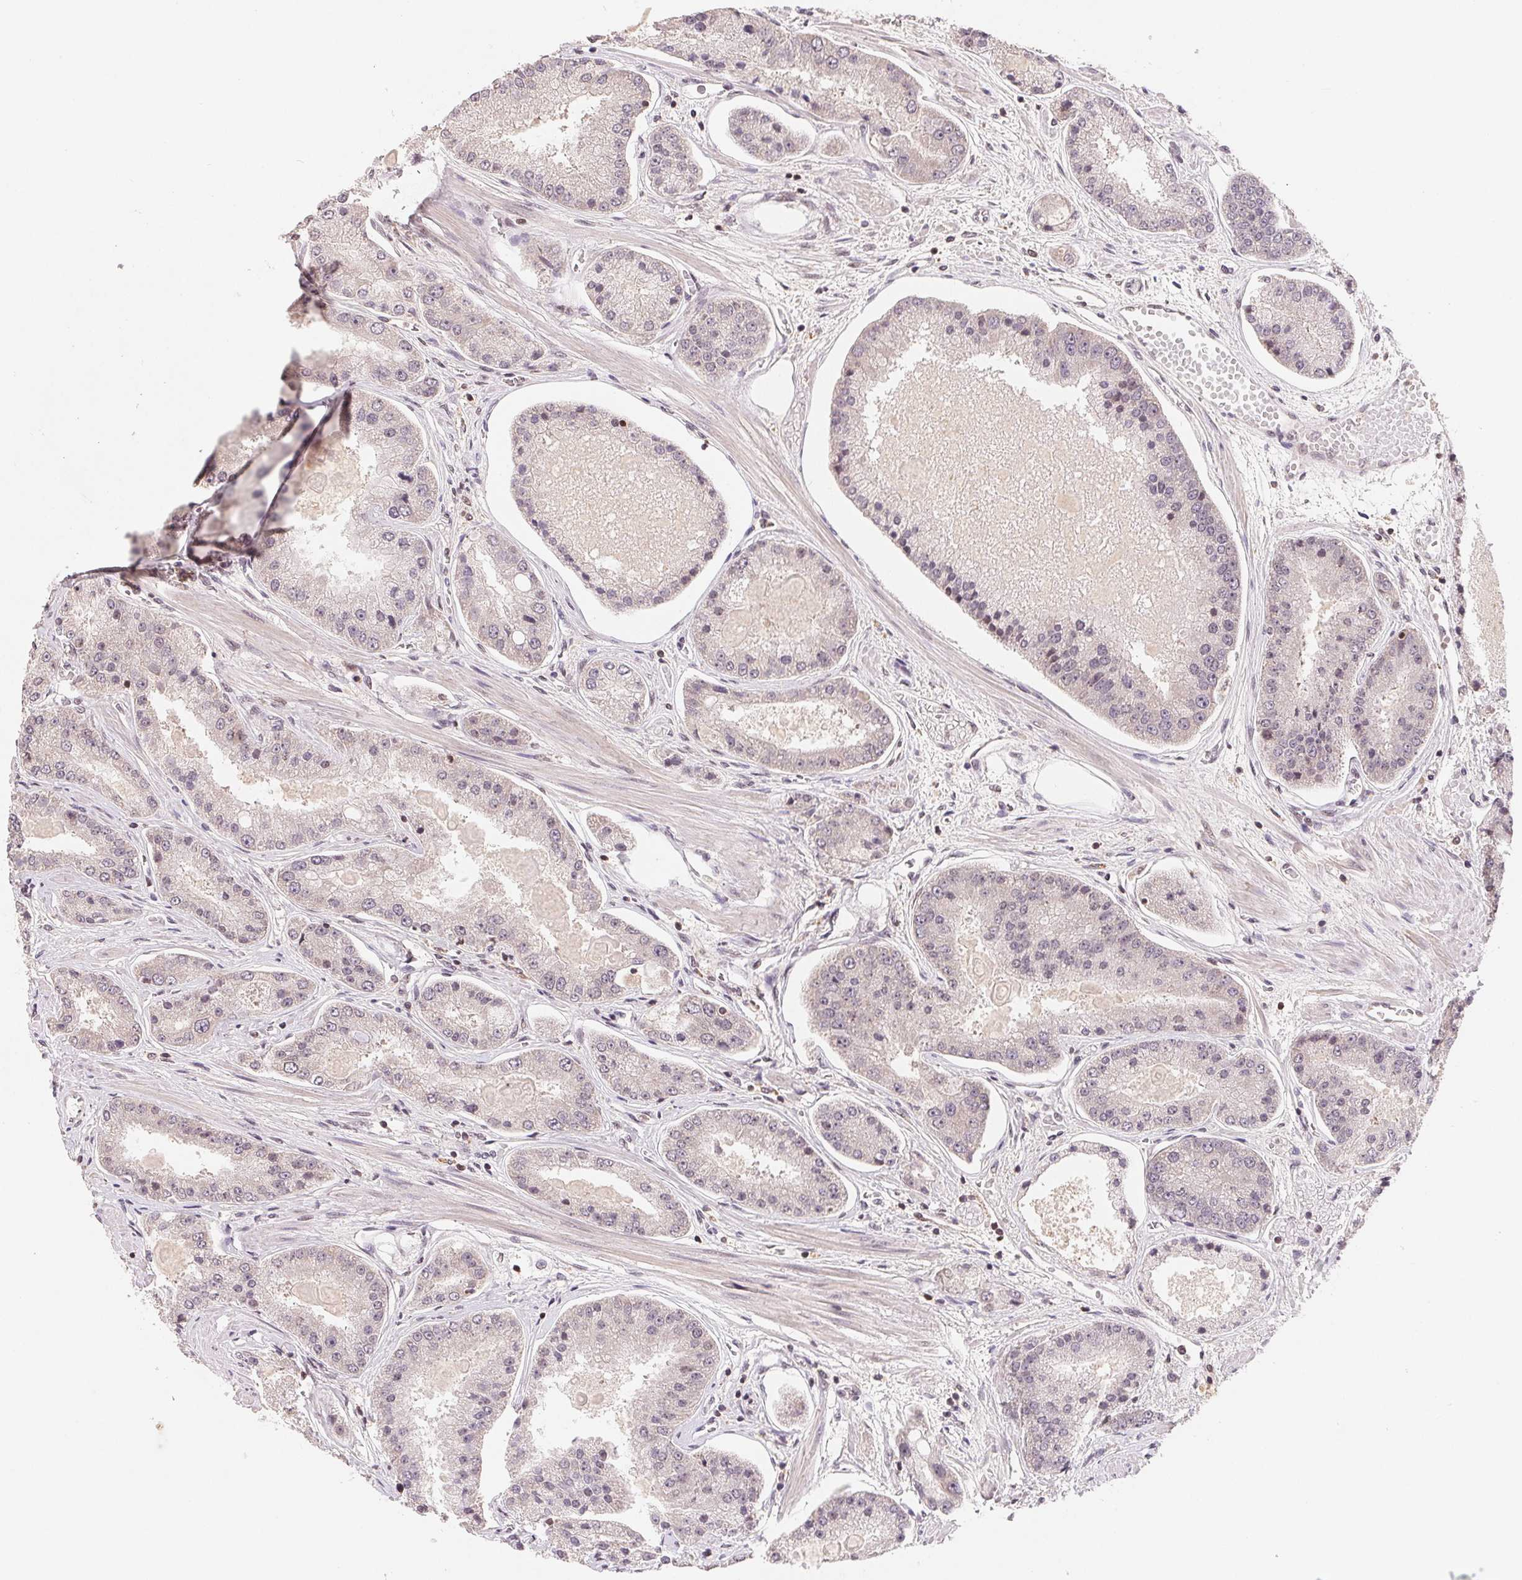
{"staining": {"intensity": "negative", "quantity": "none", "location": "none"}, "tissue": "prostate cancer", "cell_type": "Tumor cells", "image_type": "cancer", "snomed": [{"axis": "morphology", "description": "Adenocarcinoma, High grade"}, {"axis": "topography", "description": "Prostate"}], "caption": "Immunohistochemistry (IHC) of adenocarcinoma (high-grade) (prostate) reveals no staining in tumor cells.", "gene": "HMGN3", "patient": {"sex": "male", "age": 67}}